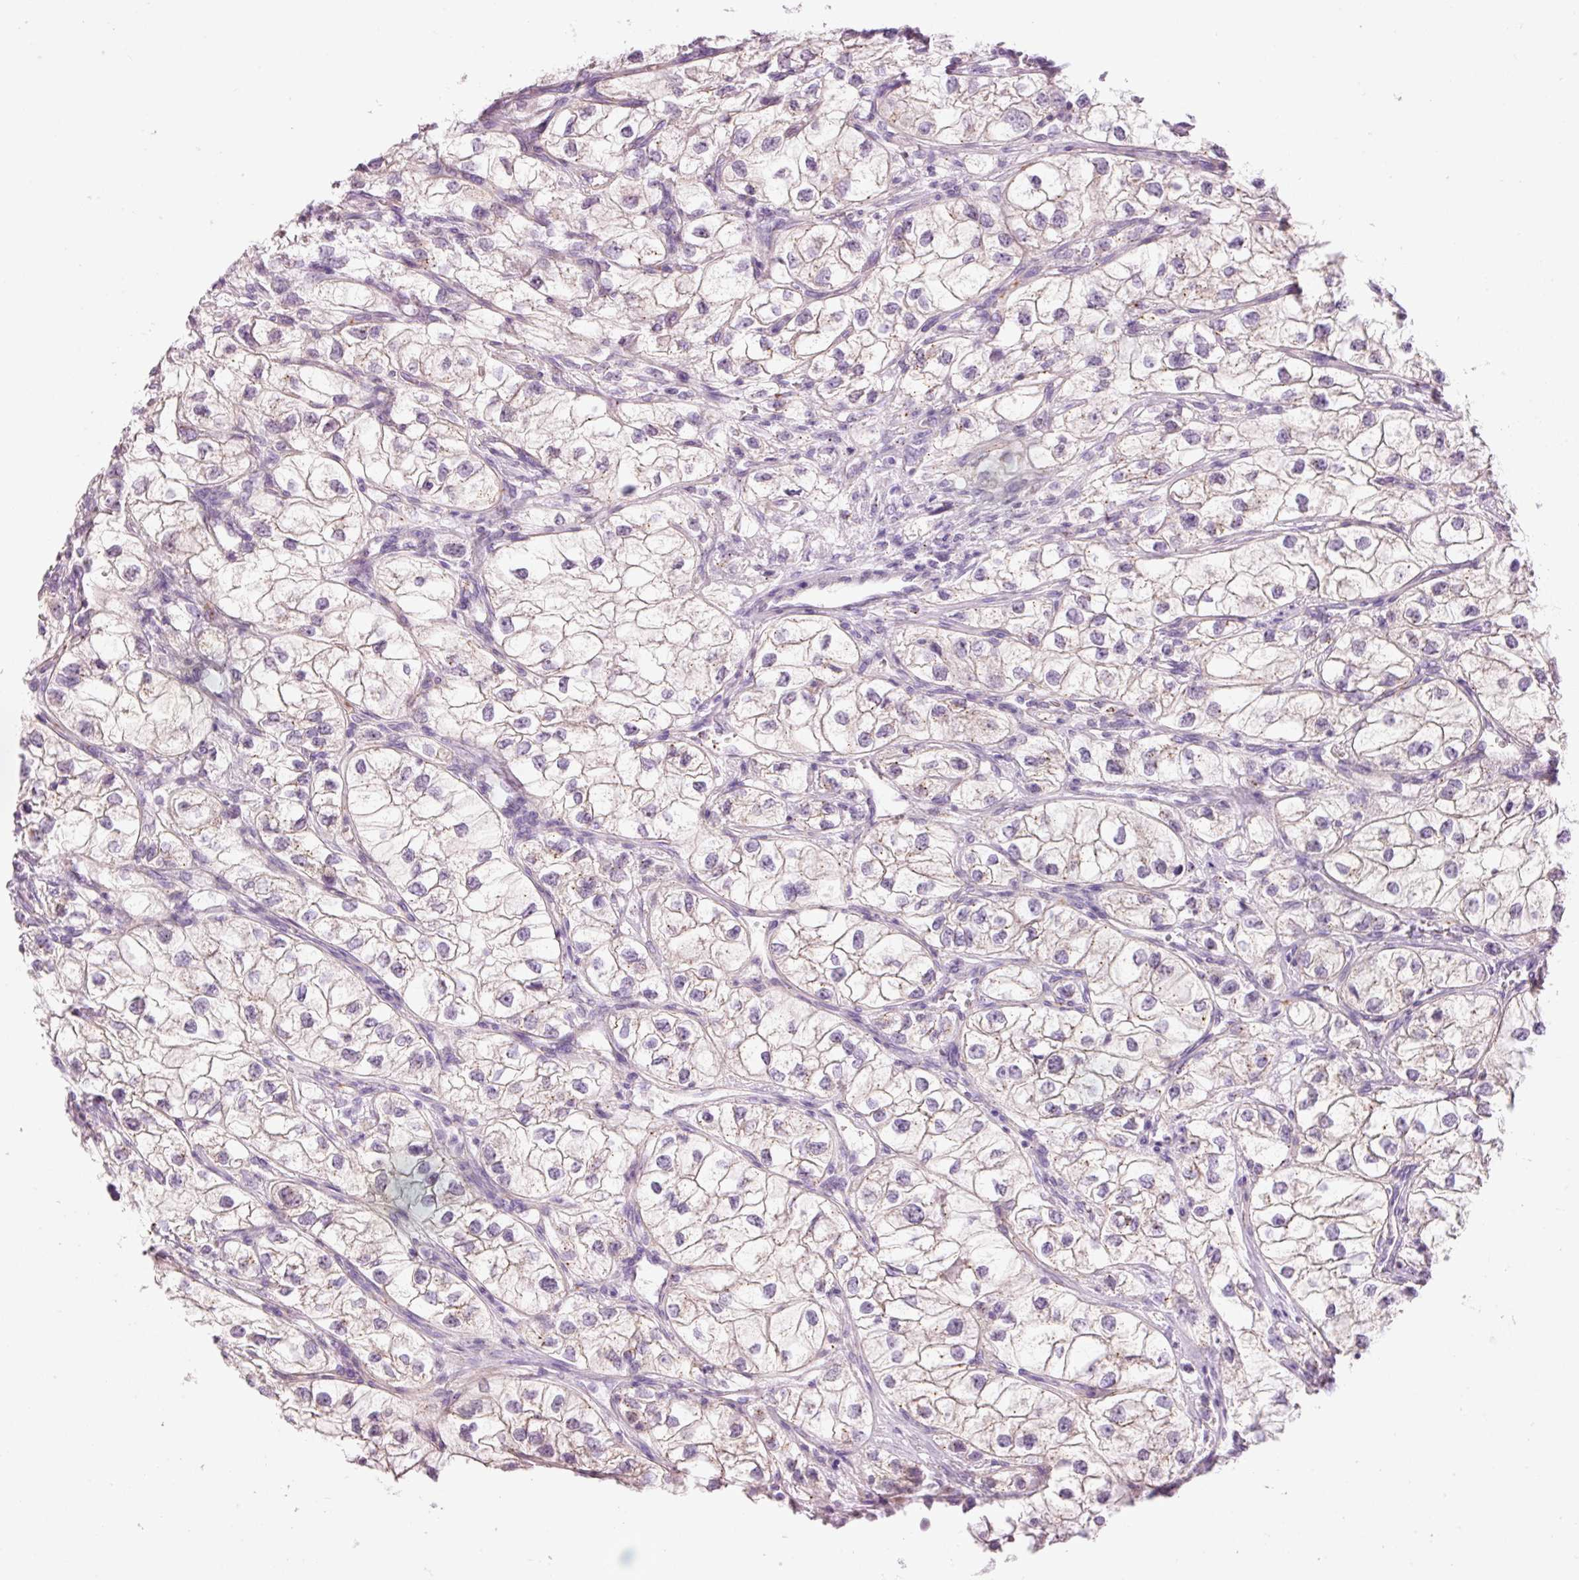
{"staining": {"intensity": "weak", "quantity": "25%-75%", "location": "cytoplasmic/membranous"}, "tissue": "renal cancer", "cell_type": "Tumor cells", "image_type": "cancer", "snomed": [{"axis": "morphology", "description": "Adenocarcinoma, NOS"}, {"axis": "topography", "description": "Kidney"}], "caption": "An image of human adenocarcinoma (renal) stained for a protein displays weak cytoplasmic/membranous brown staining in tumor cells.", "gene": "HSPA4L", "patient": {"sex": "male", "age": 59}}